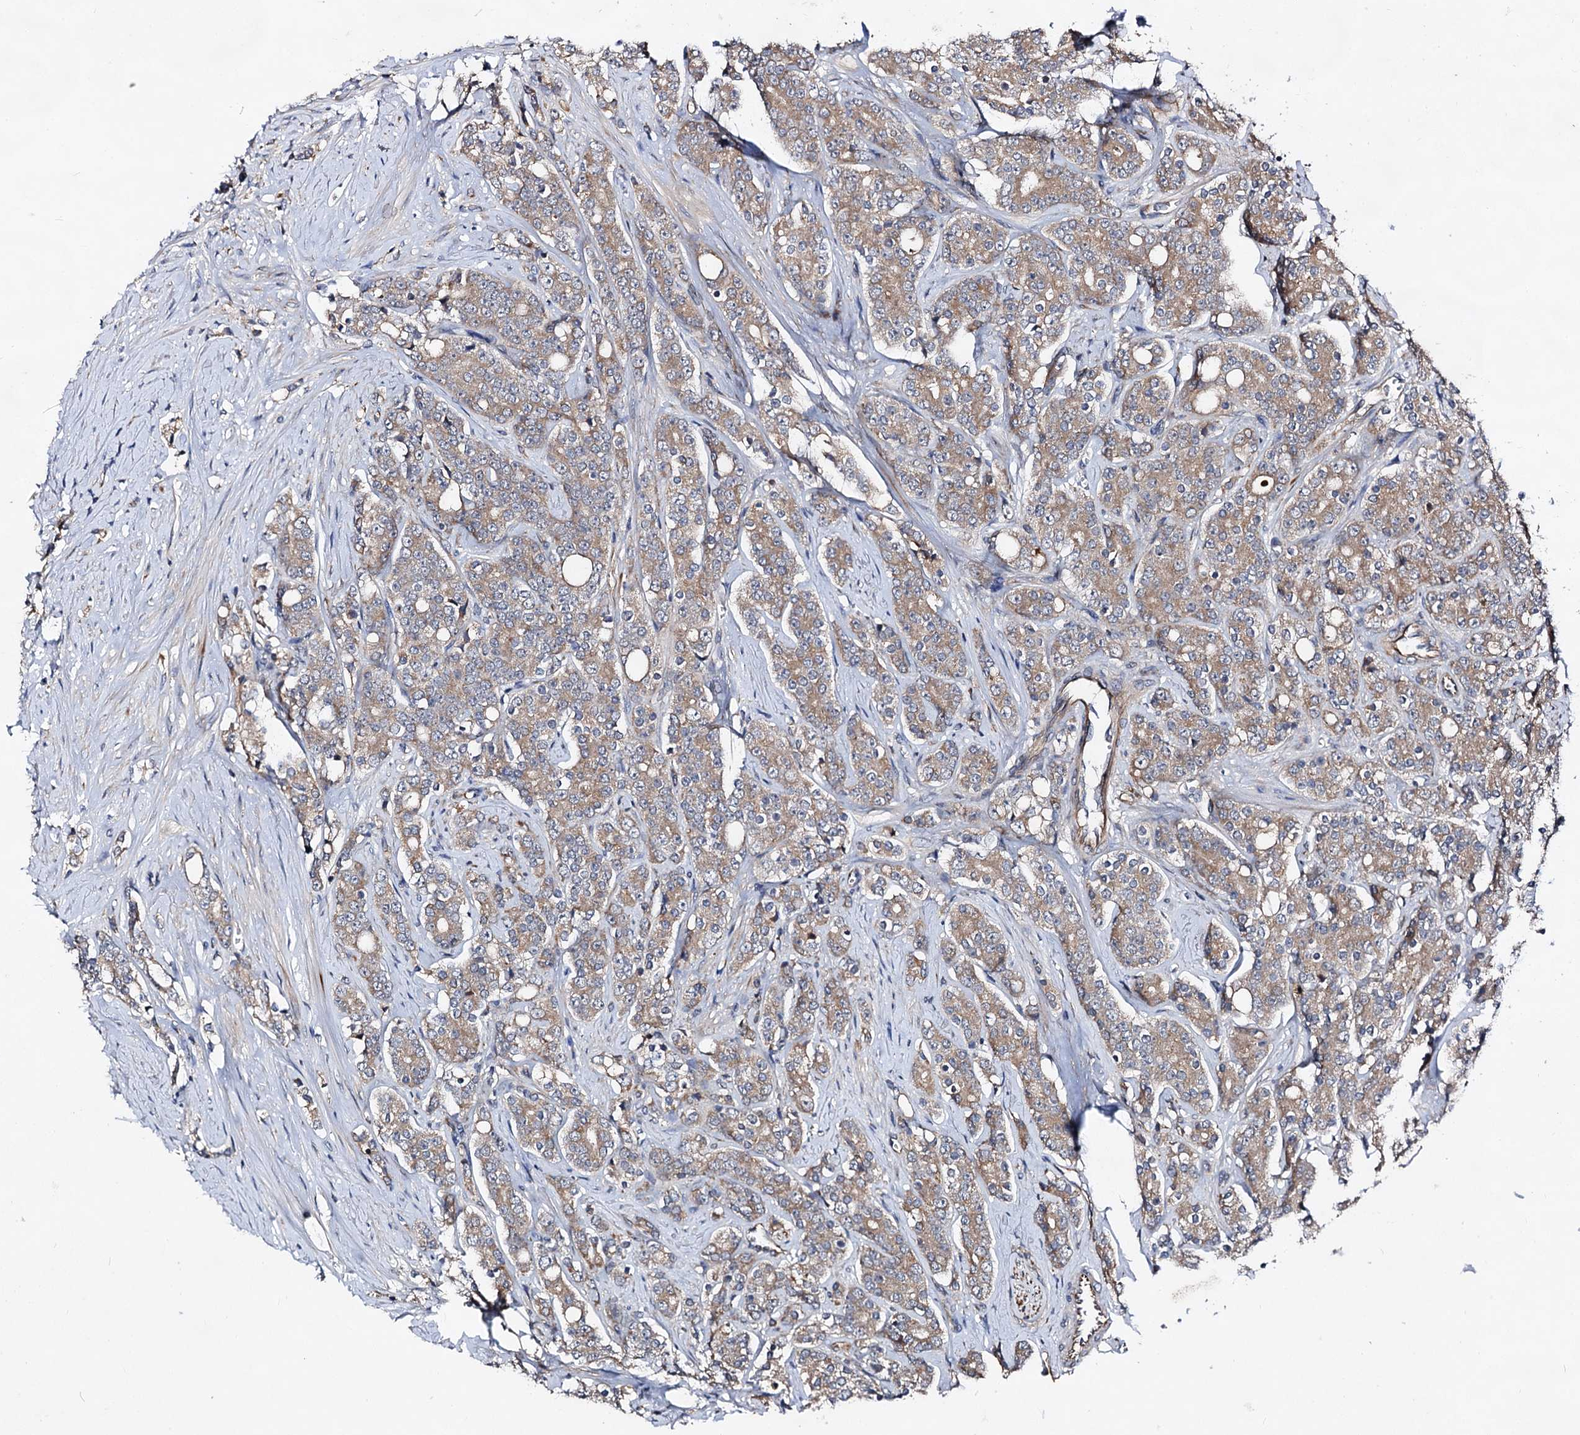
{"staining": {"intensity": "moderate", "quantity": ">75%", "location": "cytoplasmic/membranous"}, "tissue": "prostate cancer", "cell_type": "Tumor cells", "image_type": "cancer", "snomed": [{"axis": "morphology", "description": "Adenocarcinoma, High grade"}, {"axis": "topography", "description": "Prostate"}], "caption": "High-power microscopy captured an IHC image of adenocarcinoma (high-grade) (prostate), revealing moderate cytoplasmic/membranous expression in approximately >75% of tumor cells.", "gene": "TEX9", "patient": {"sex": "male", "age": 62}}